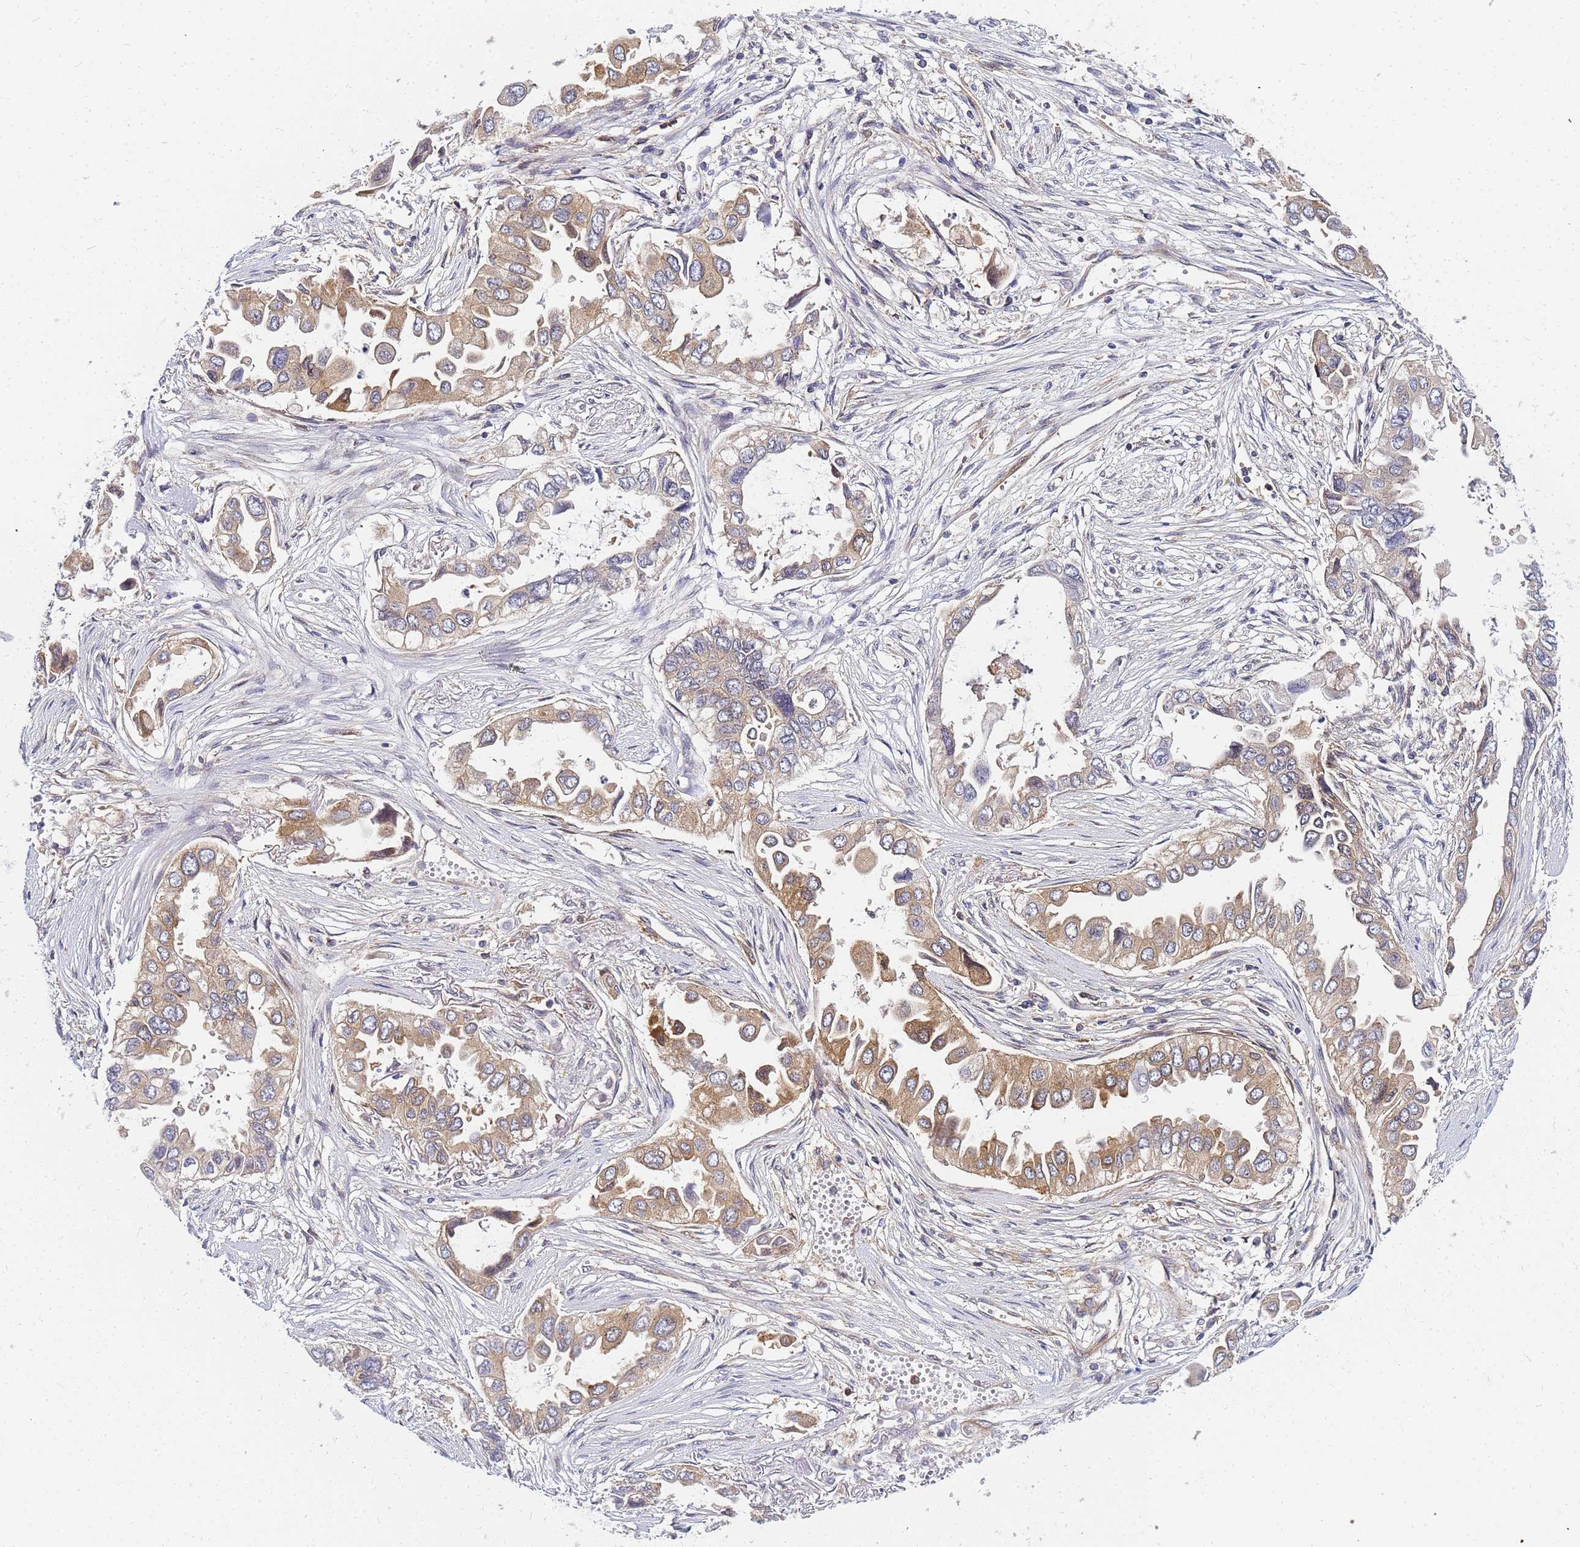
{"staining": {"intensity": "moderate", "quantity": "25%-75%", "location": "cytoplasmic/membranous"}, "tissue": "lung cancer", "cell_type": "Tumor cells", "image_type": "cancer", "snomed": [{"axis": "morphology", "description": "Adenocarcinoma, NOS"}, {"axis": "topography", "description": "Lung"}], "caption": "Lung adenocarcinoma stained with DAB IHC shows medium levels of moderate cytoplasmic/membranous staining in about 25%-75% of tumor cells.", "gene": "CHM", "patient": {"sex": "female", "age": 76}}